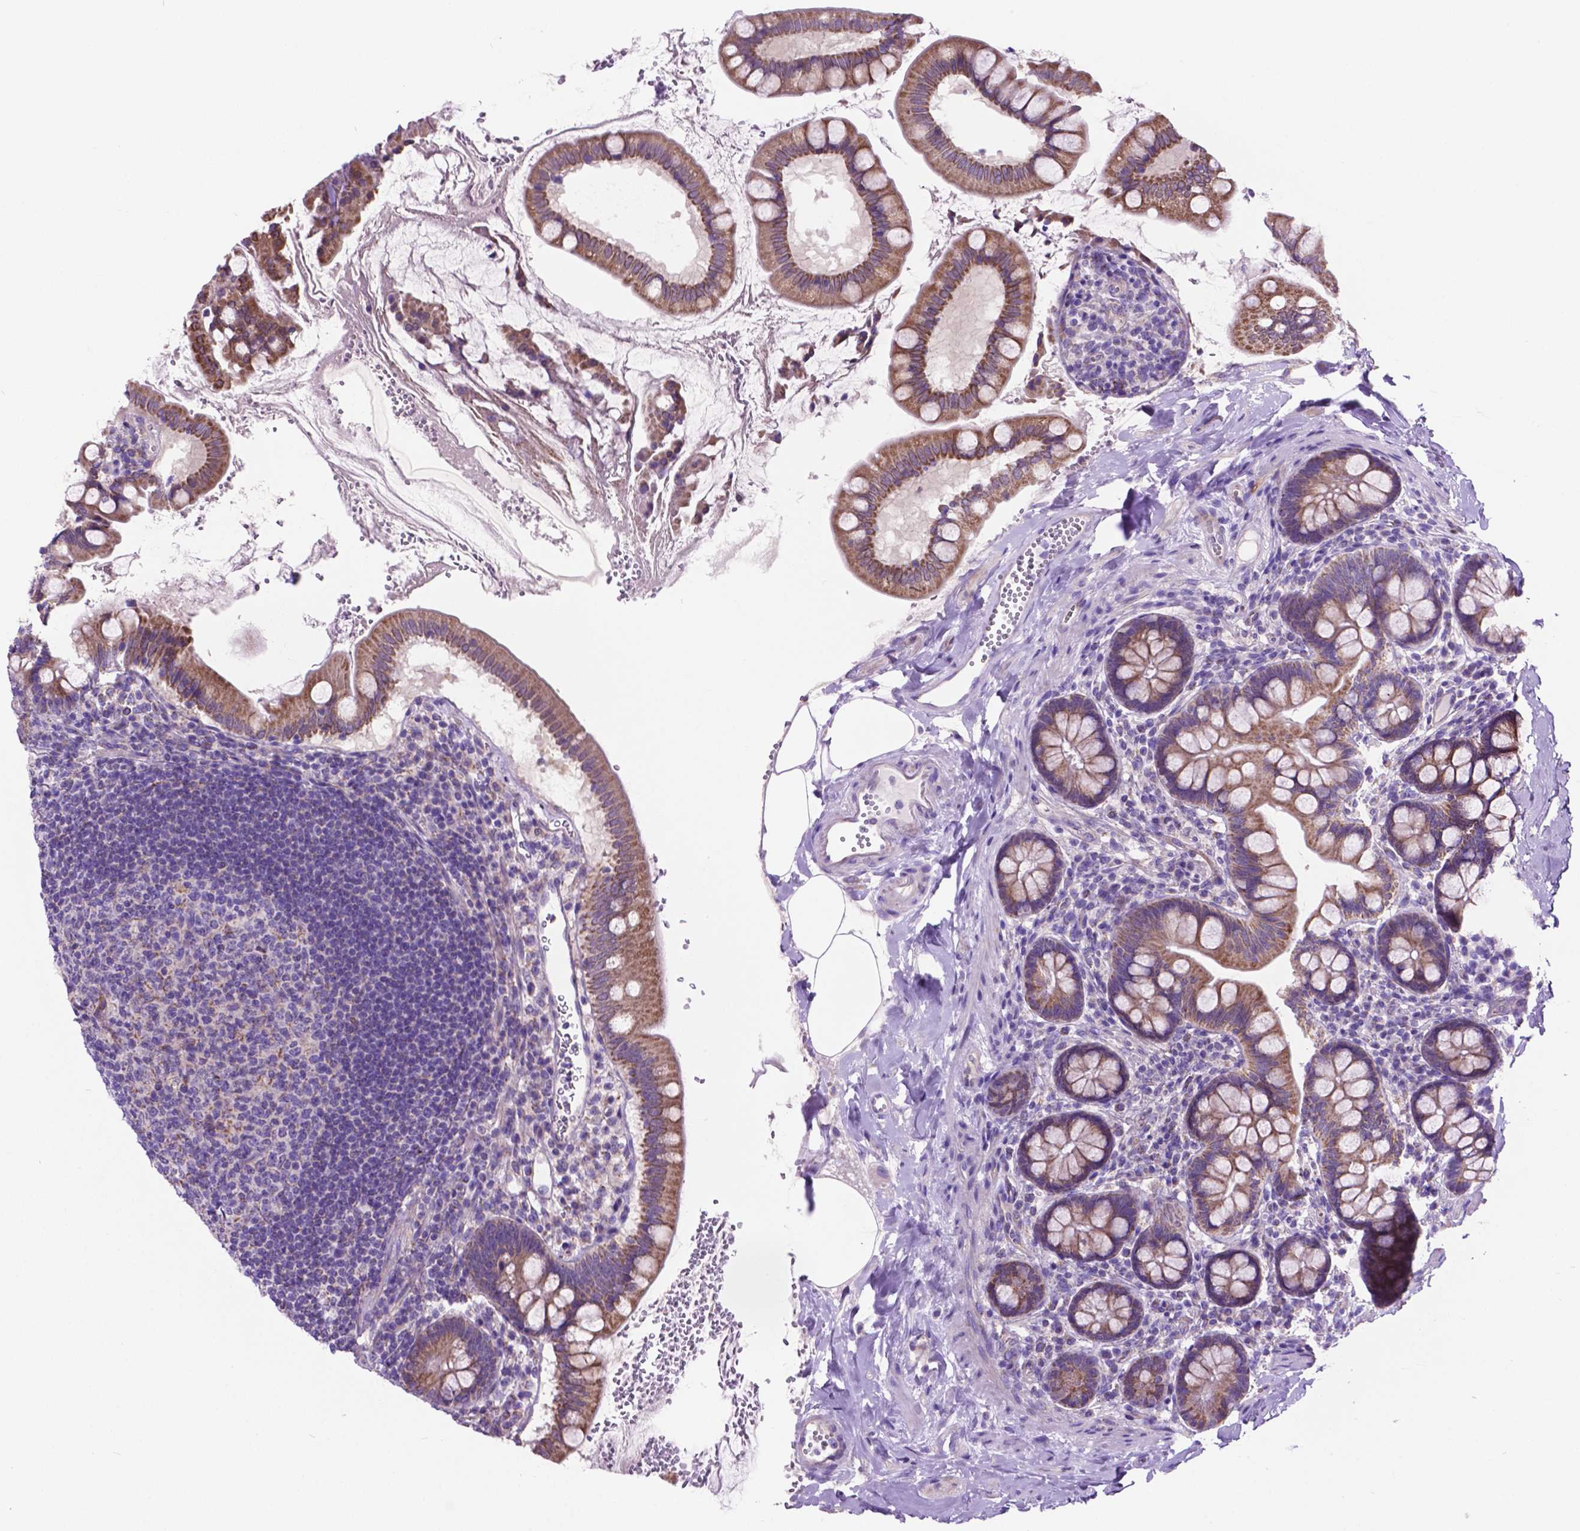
{"staining": {"intensity": "moderate", "quantity": ">75%", "location": "cytoplasmic/membranous"}, "tissue": "small intestine", "cell_type": "Glandular cells", "image_type": "normal", "snomed": [{"axis": "morphology", "description": "Normal tissue, NOS"}, {"axis": "topography", "description": "Small intestine"}], "caption": "A photomicrograph showing moderate cytoplasmic/membranous positivity in about >75% of glandular cells in unremarkable small intestine, as visualized by brown immunohistochemical staining.", "gene": "TMEM121B", "patient": {"sex": "female", "age": 56}}